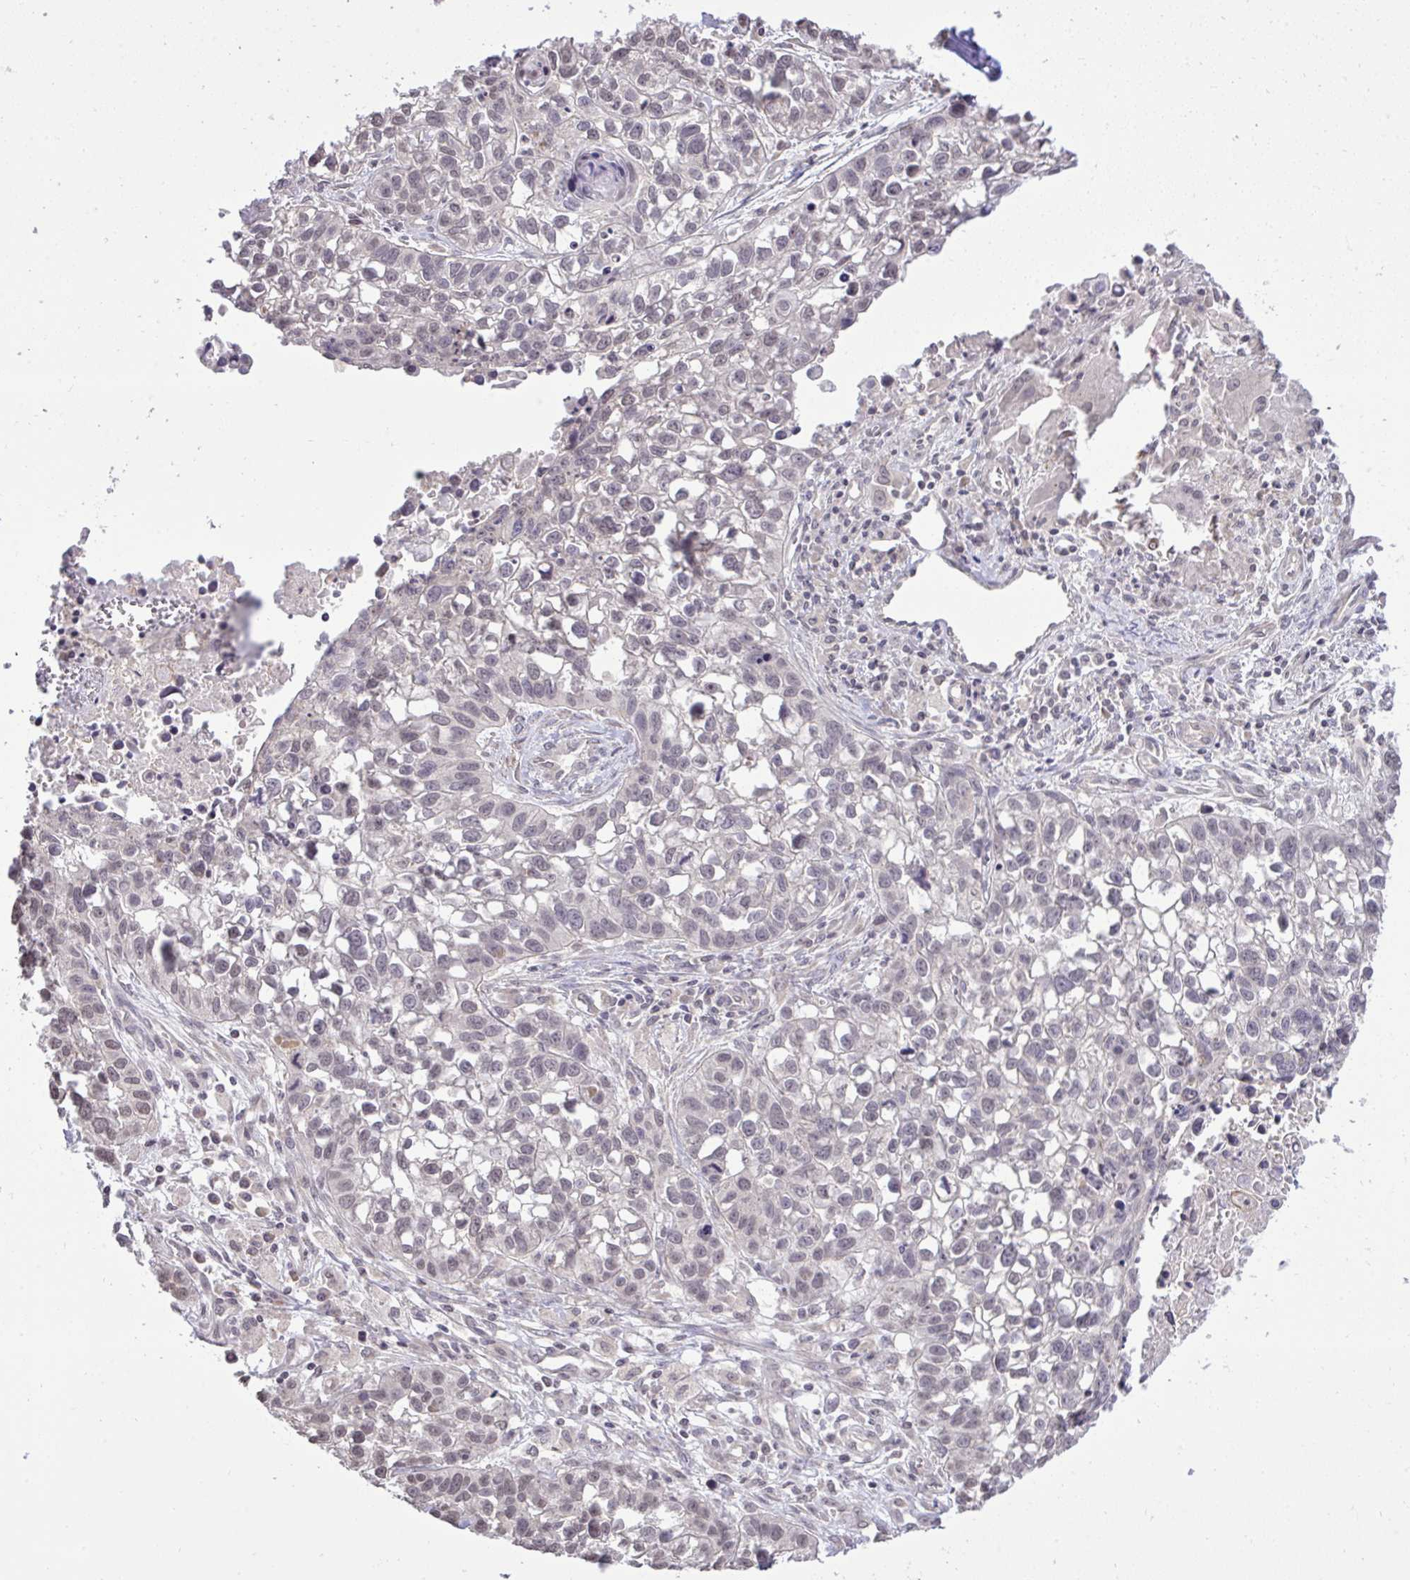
{"staining": {"intensity": "negative", "quantity": "none", "location": "none"}, "tissue": "lung cancer", "cell_type": "Tumor cells", "image_type": "cancer", "snomed": [{"axis": "morphology", "description": "Squamous cell carcinoma, NOS"}, {"axis": "topography", "description": "Lung"}], "caption": "DAB (3,3'-diaminobenzidine) immunohistochemical staining of human lung cancer (squamous cell carcinoma) displays no significant positivity in tumor cells. (IHC, brightfield microscopy, high magnification).", "gene": "CYP20A1", "patient": {"sex": "male", "age": 74}}